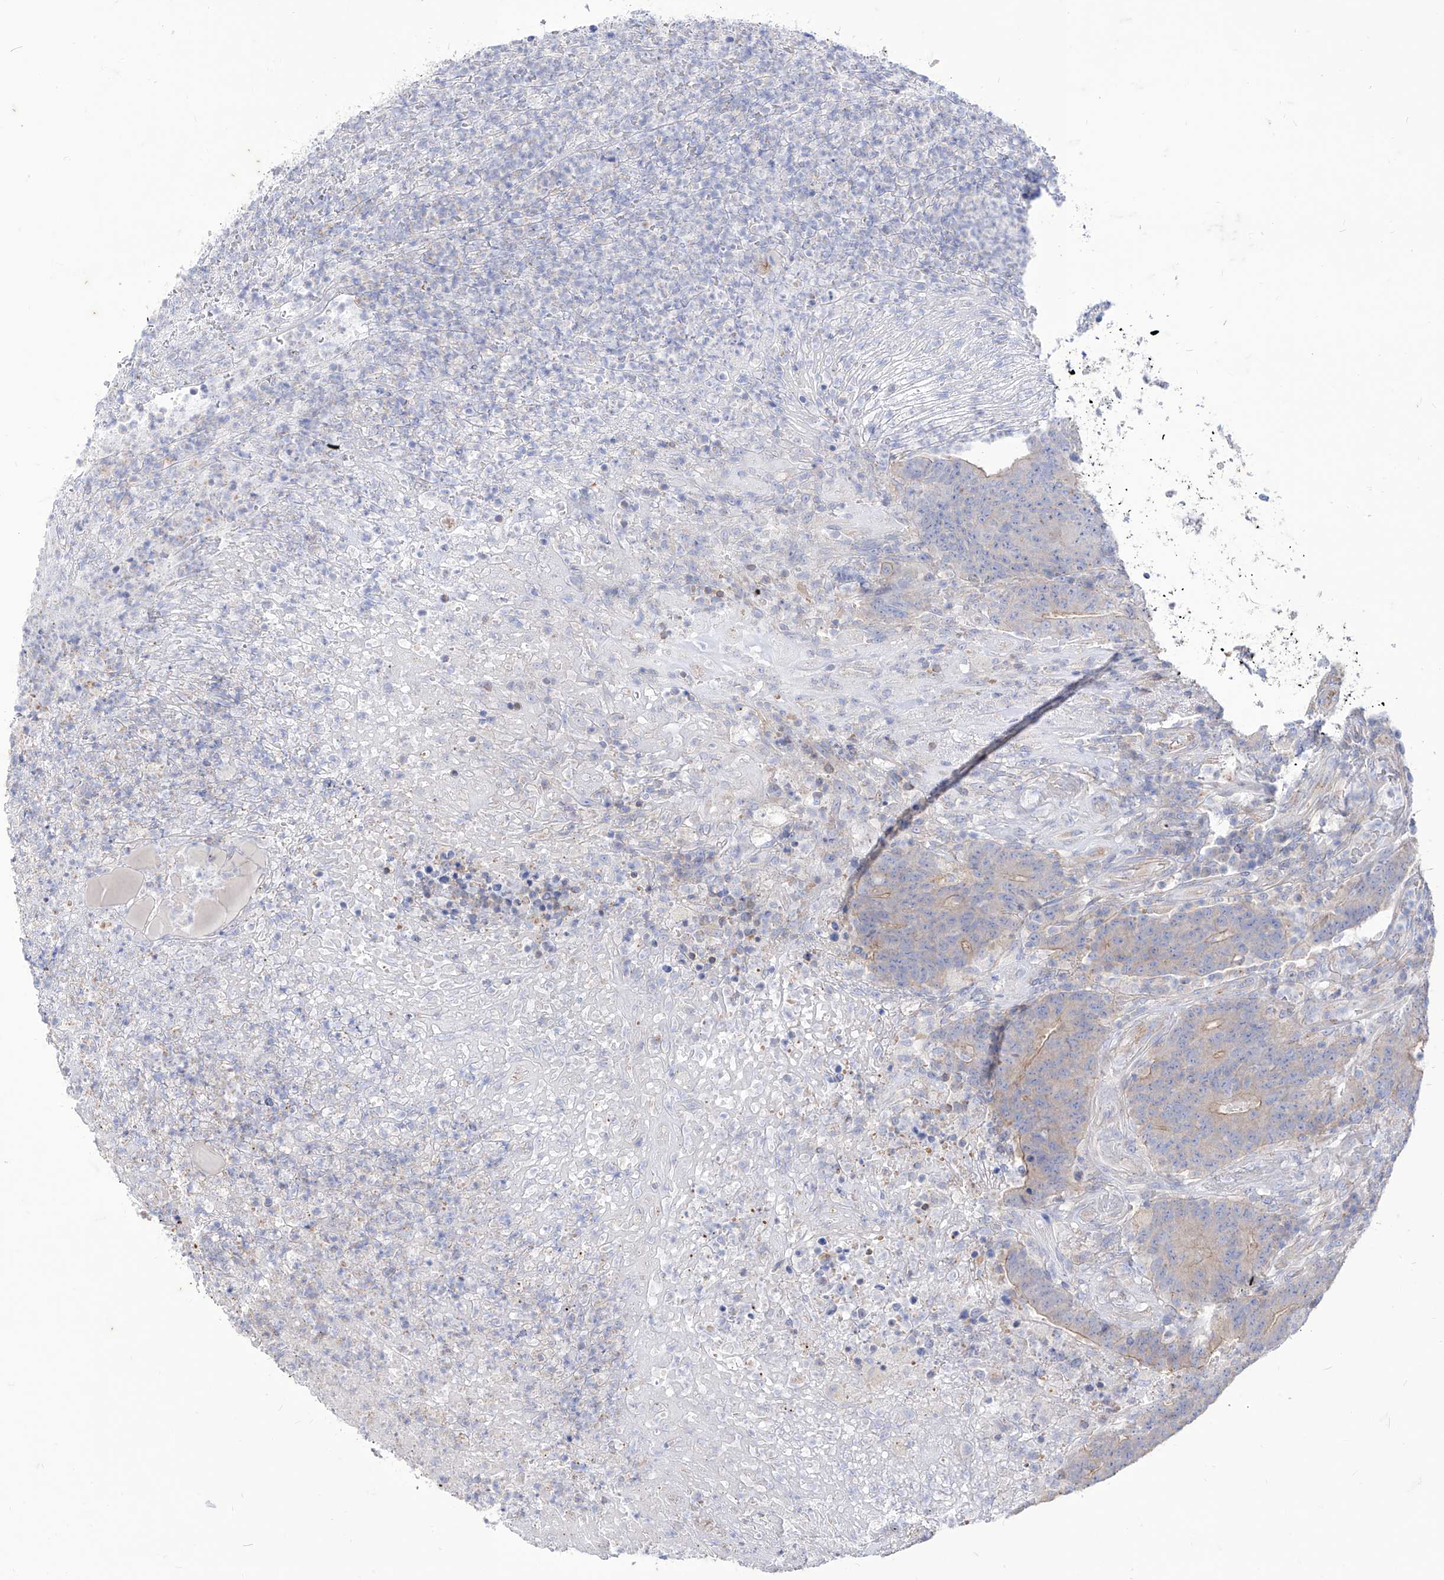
{"staining": {"intensity": "weak", "quantity": "25%-75%", "location": "cytoplasmic/membranous"}, "tissue": "colorectal cancer", "cell_type": "Tumor cells", "image_type": "cancer", "snomed": [{"axis": "morphology", "description": "Normal tissue, NOS"}, {"axis": "morphology", "description": "Adenocarcinoma, NOS"}, {"axis": "topography", "description": "Colon"}], "caption": "Colorectal adenocarcinoma stained with DAB (3,3'-diaminobenzidine) IHC displays low levels of weak cytoplasmic/membranous expression in approximately 25%-75% of tumor cells. (Stains: DAB in brown, nuclei in blue, Microscopy: brightfield microscopy at high magnification).", "gene": "C1orf74", "patient": {"sex": "female", "age": 75}}